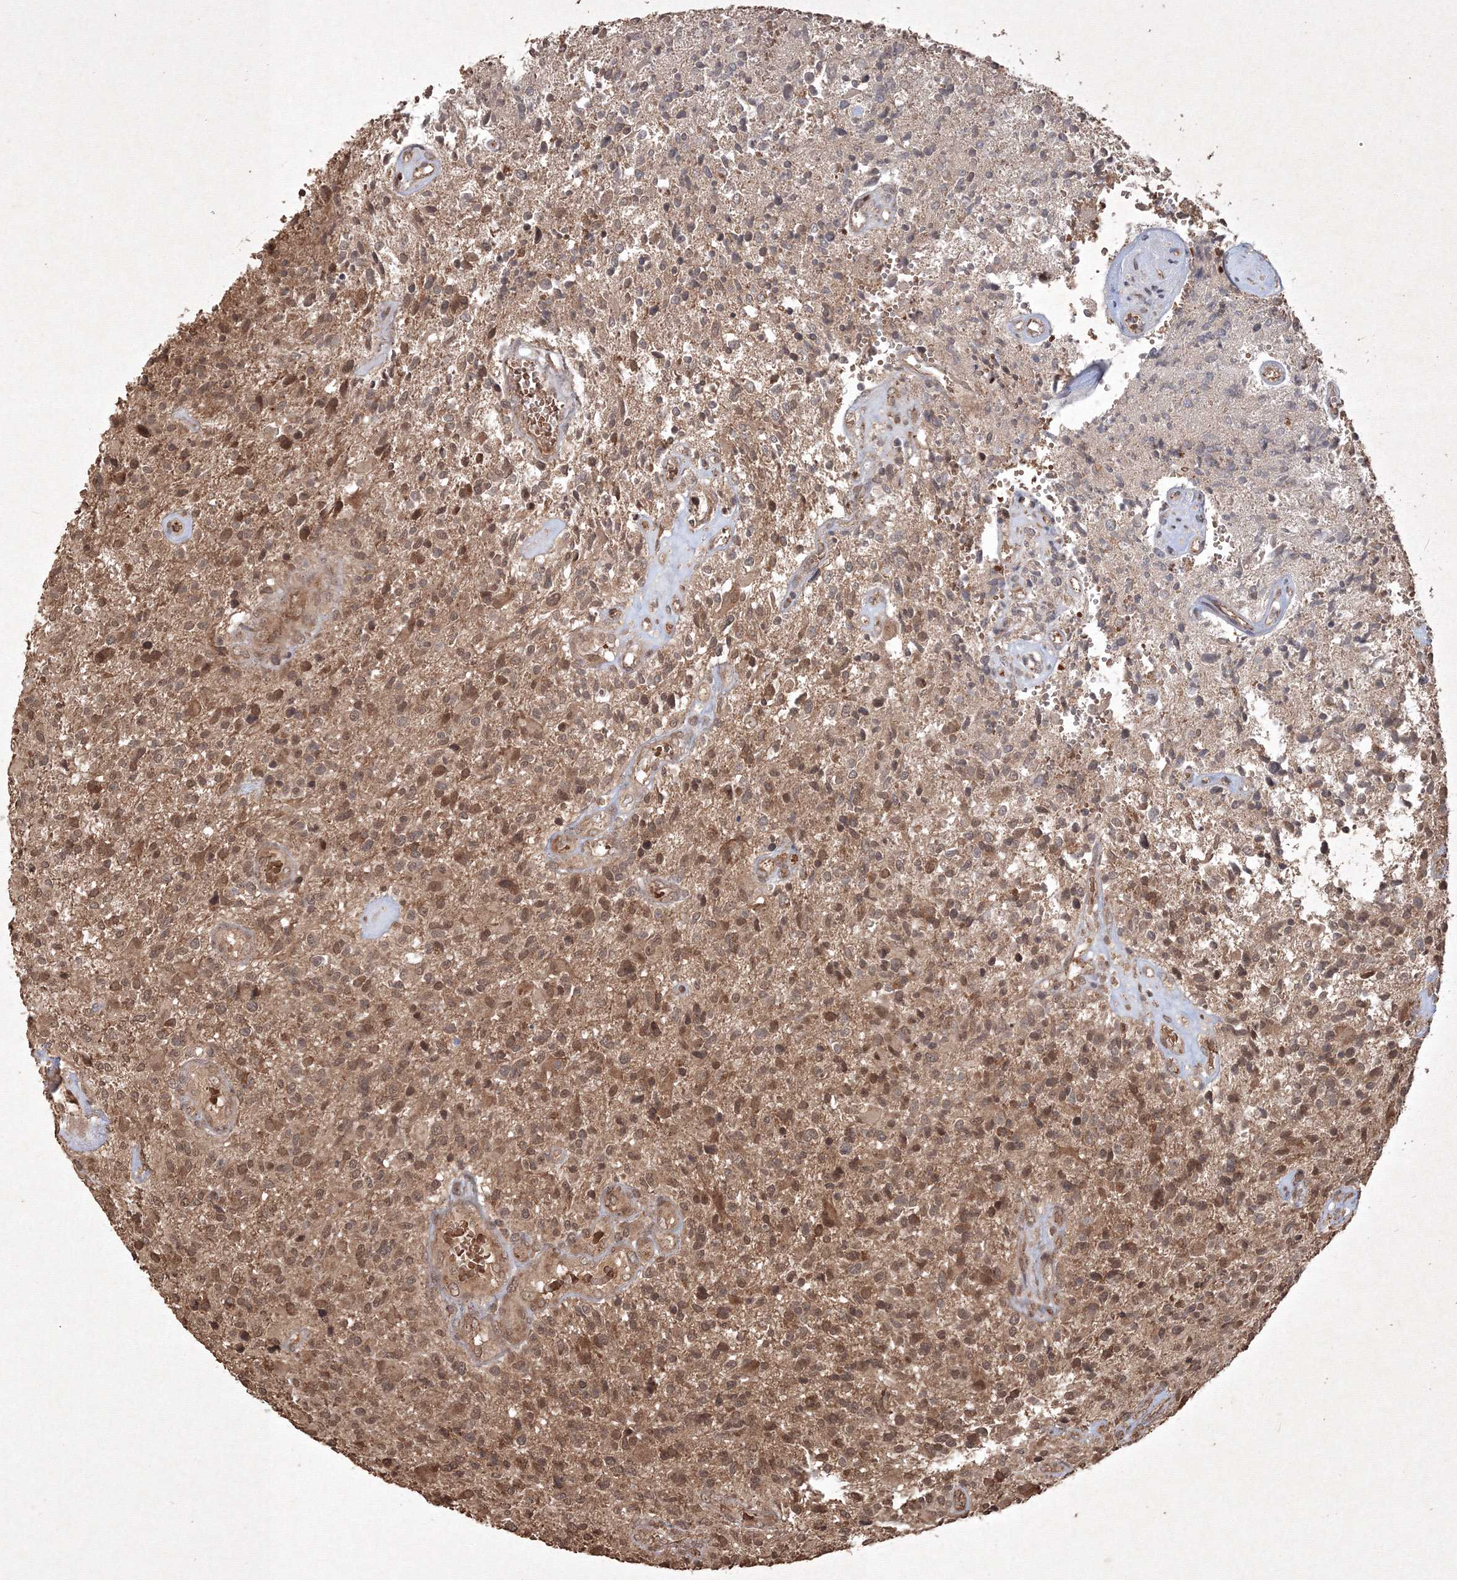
{"staining": {"intensity": "moderate", "quantity": ">75%", "location": "cytoplasmic/membranous,nuclear"}, "tissue": "glioma", "cell_type": "Tumor cells", "image_type": "cancer", "snomed": [{"axis": "morphology", "description": "Glioma, malignant, High grade"}, {"axis": "topography", "description": "Brain"}], "caption": "Moderate cytoplasmic/membranous and nuclear staining is identified in approximately >75% of tumor cells in malignant glioma (high-grade). Using DAB (3,3'-diaminobenzidine) (brown) and hematoxylin (blue) stains, captured at high magnification using brightfield microscopy.", "gene": "PELI3", "patient": {"sex": "male", "age": 72}}